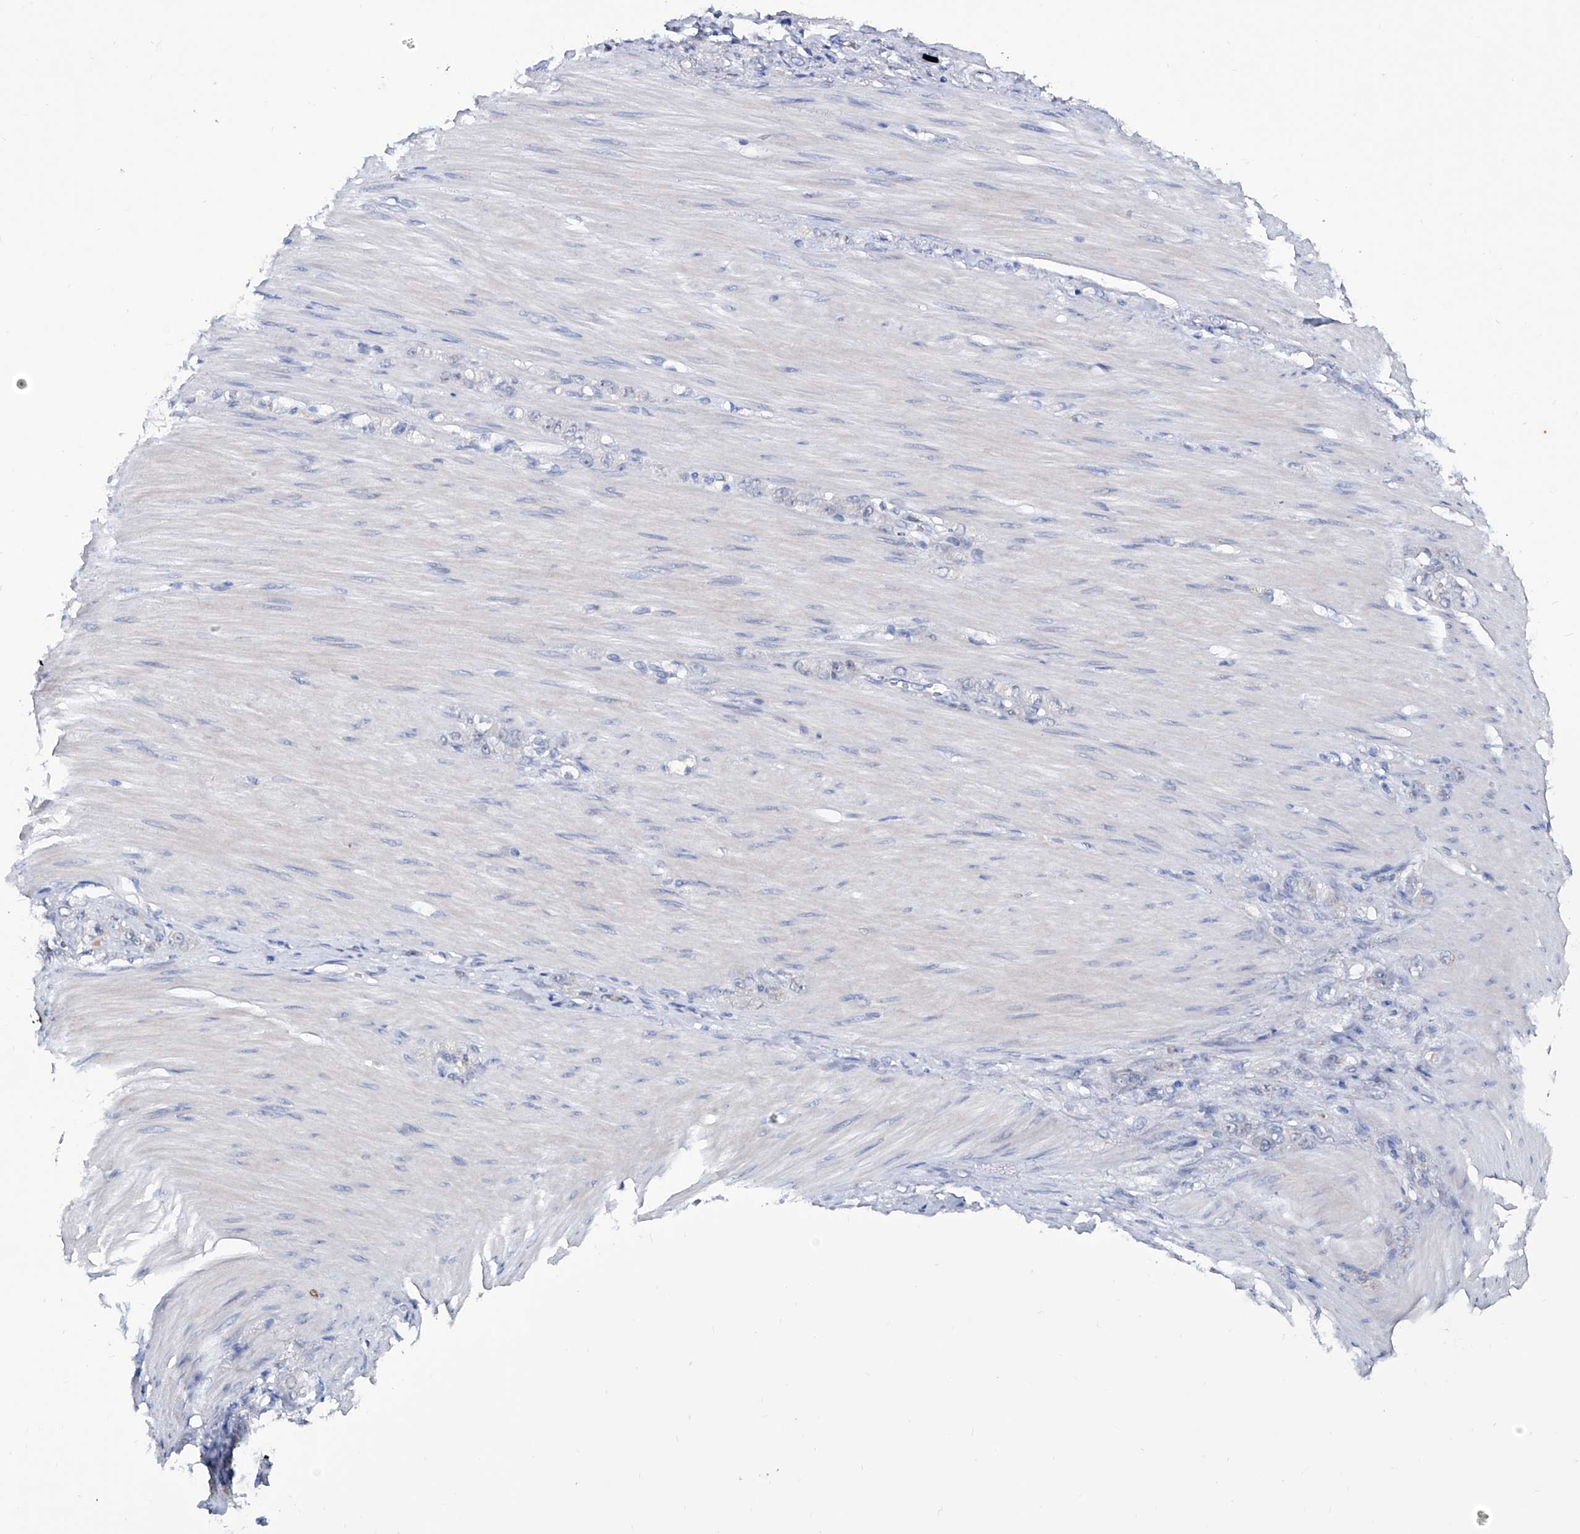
{"staining": {"intensity": "negative", "quantity": "none", "location": "none"}, "tissue": "stomach cancer", "cell_type": "Tumor cells", "image_type": "cancer", "snomed": [{"axis": "morphology", "description": "Normal tissue, NOS"}, {"axis": "morphology", "description": "Adenocarcinoma, NOS"}, {"axis": "topography", "description": "Stomach"}], "caption": "DAB (3,3'-diaminobenzidine) immunohistochemical staining of stomach adenocarcinoma shows no significant expression in tumor cells.", "gene": "KLHL17", "patient": {"sex": "male", "age": 82}}